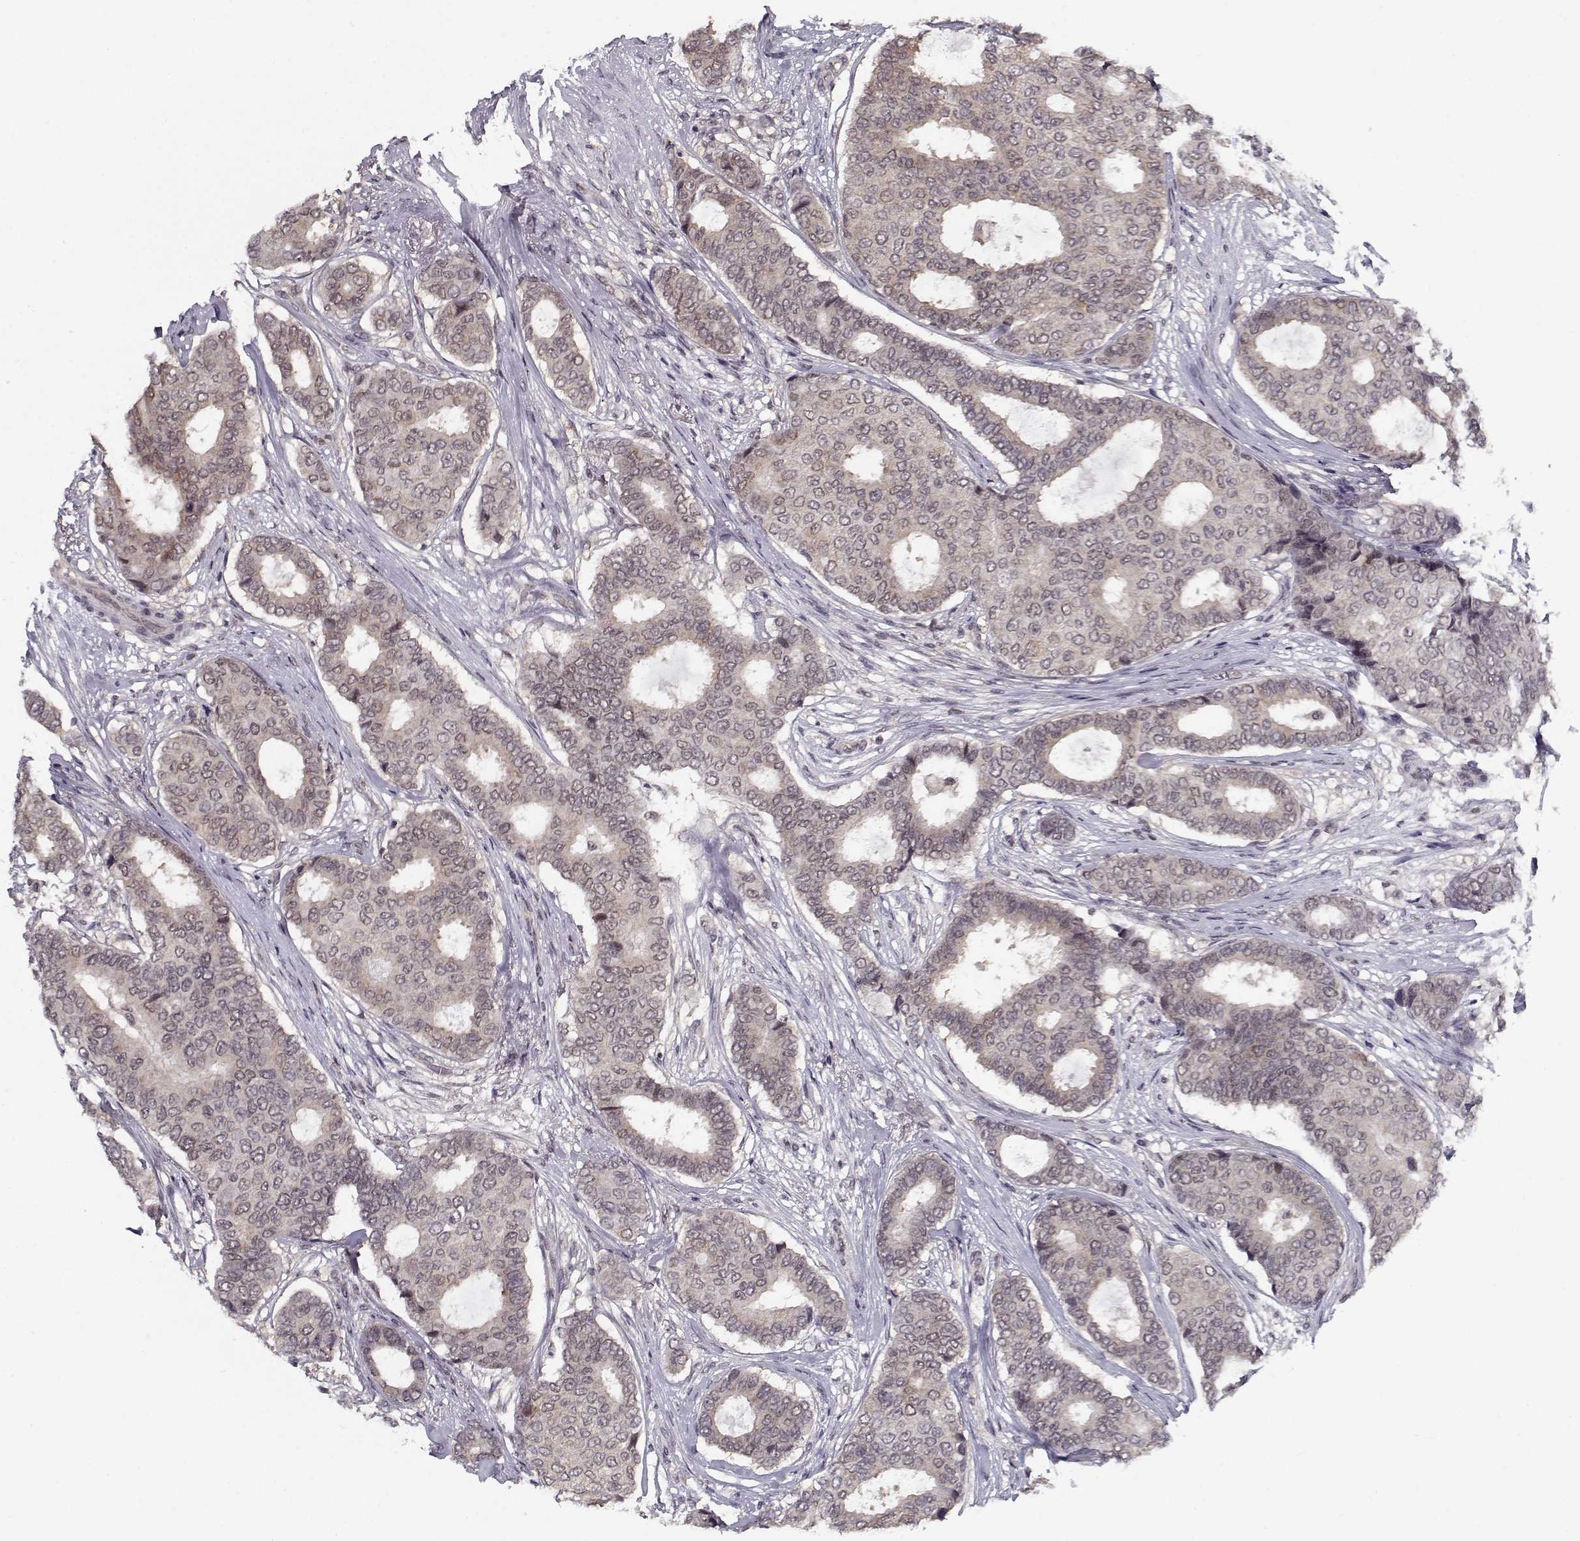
{"staining": {"intensity": "negative", "quantity": "none", "location": "none"}, "tissue": "breast cancer", "cell_type": "Tumor cells", "image_type": "cancer", "snomed": [{"axis": "morphology", "description": "Duct carcinoma"}, {"axis": "topography", "description": "Breast"}], "caption": "Immunohistochemistry (IHC) histopathology image of human breast cancer stained for a protein (brown), which demonstrates no expression in tumor cells.", "gene": "TESPA1", "patient": {"sex": "female", "age": 75}}